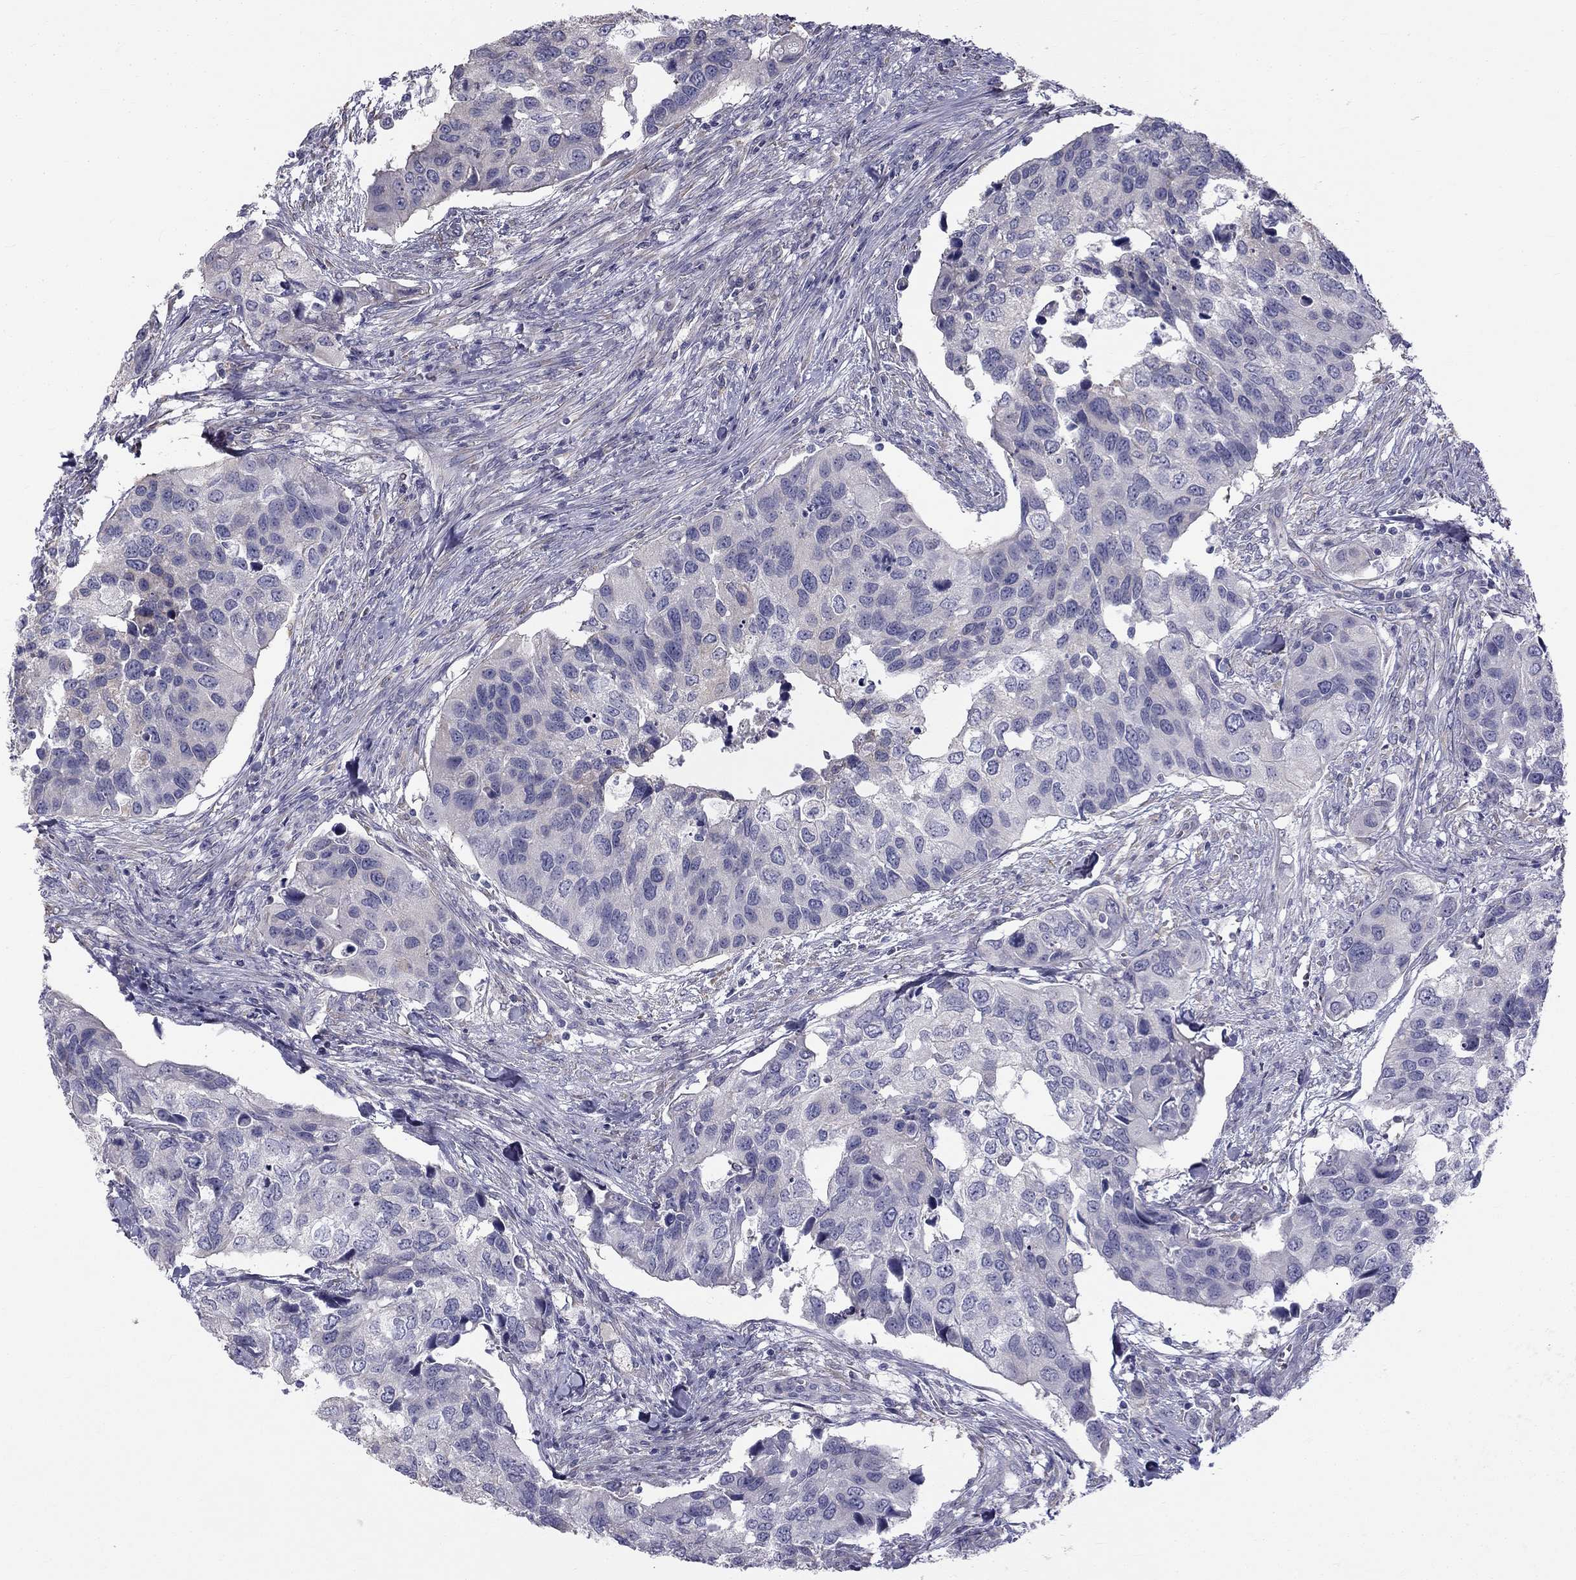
{"staining": {"intensity": "negative", "quantity": "none", "location": "none"}, "tissue": "urothelial cancer", "cell_type": "Tumor cells", "image_type": "cancer", "snomed": [{"axis": "morphology", "description": "Urothelial carcinoma, High grade"}, {"axis": "topography", "description": "Urinary bladder"}], "caption": "Immunohistochemistry histopathology image of neoplastic tissue: high-grade urothelial carcinoma stained with DAB exhibits no significant protein expression in tumor cells.", "gene": "CCDC40", "patient": {"sex": "male", "age": 60}}